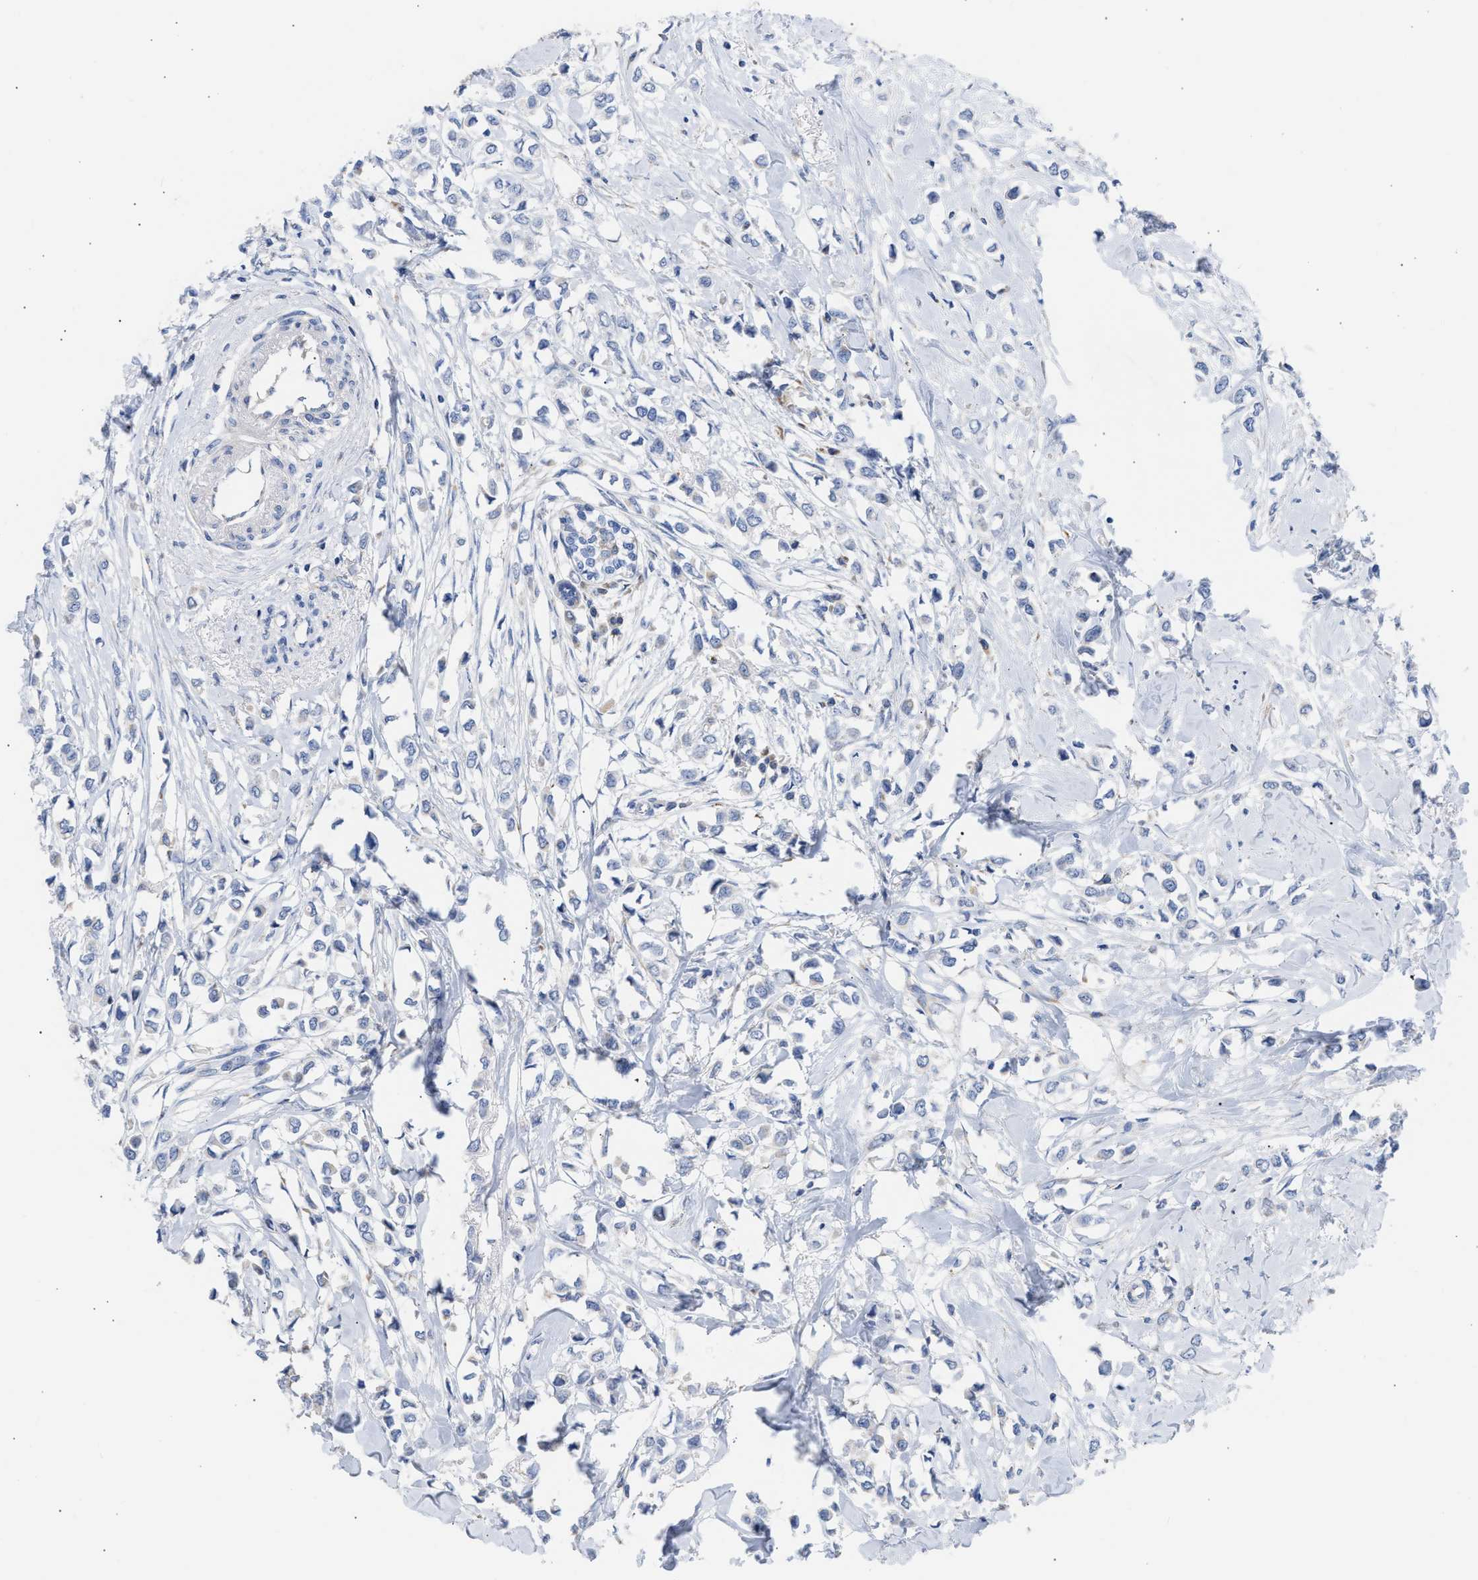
{"staining": {"intensity": "negative", "quantity": "none", "location": "none"}, "tissue": "breast cancer", "cell_type": "Tumor cells", "image_type": "cancer", "snomed": [{"axis": "morphology", "description": "Lobular carcinoma"}, {"axis": "topography", "description": "Breast"}], "caption": "Protein analysis of lobular carcinoma (breast) exhibits no significant positivity in tumor cells.", "gene": "ACOT13", "patient": {"sex": "female", "age": 51}}